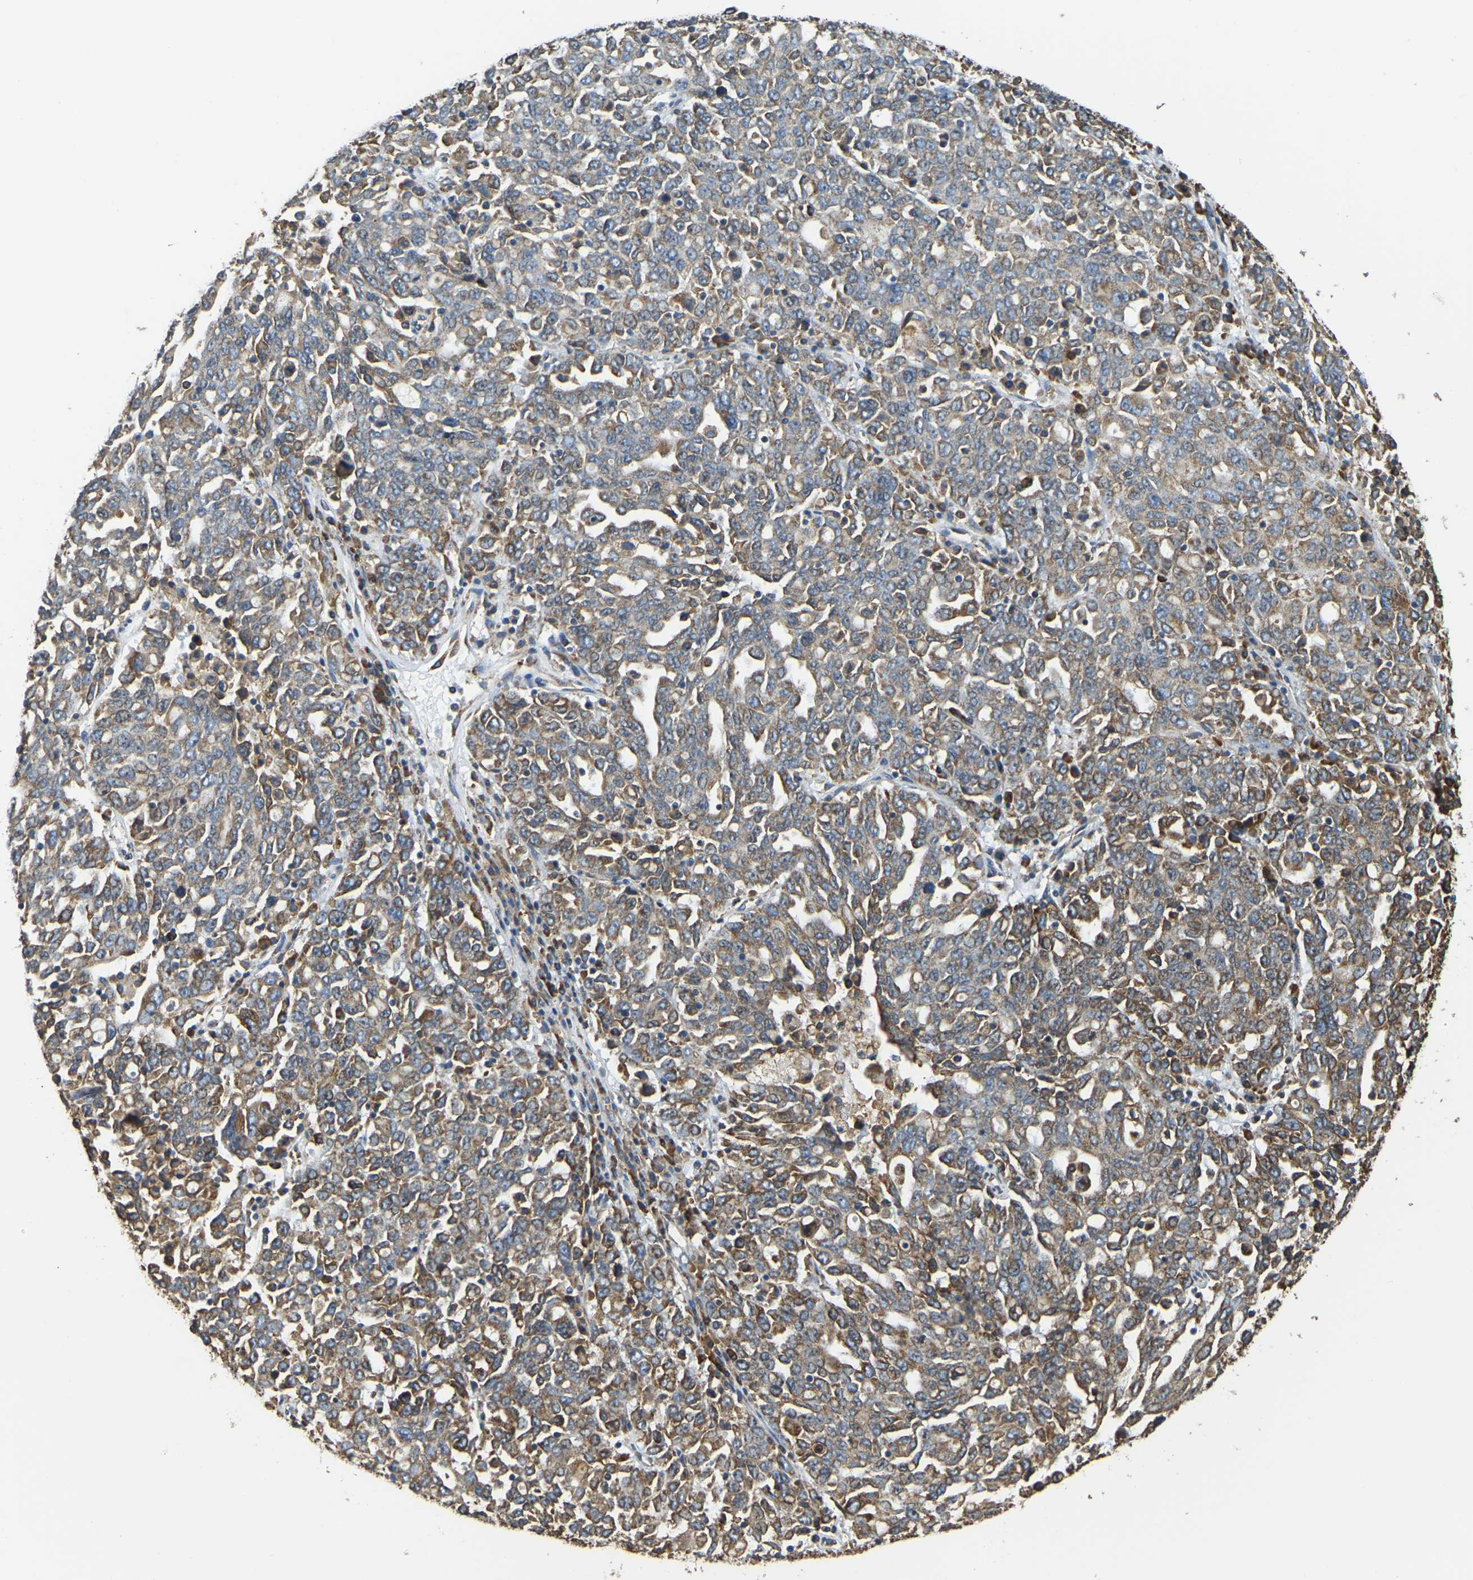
{"staining": {"intensity": "moderate", "quantity": ">75%", "location": "cytoplasmic/membranous"}, "tissue": "ovarian cancer", "cell_type": "Tumor cells", "image_type": "cancer", "snomed": [{"axis": "morphology", "description": "Carcinoma, endometroid"}, {"axis": "topography", "description": "Ovary"}], "caption": "The immunohistochemical stain labels moderate cytoplasmic/membranous positivity in tumor cells of ovarian cancer tissue.", "gene": "RNF115", "patient": {"sex": "female", "age": 62}}